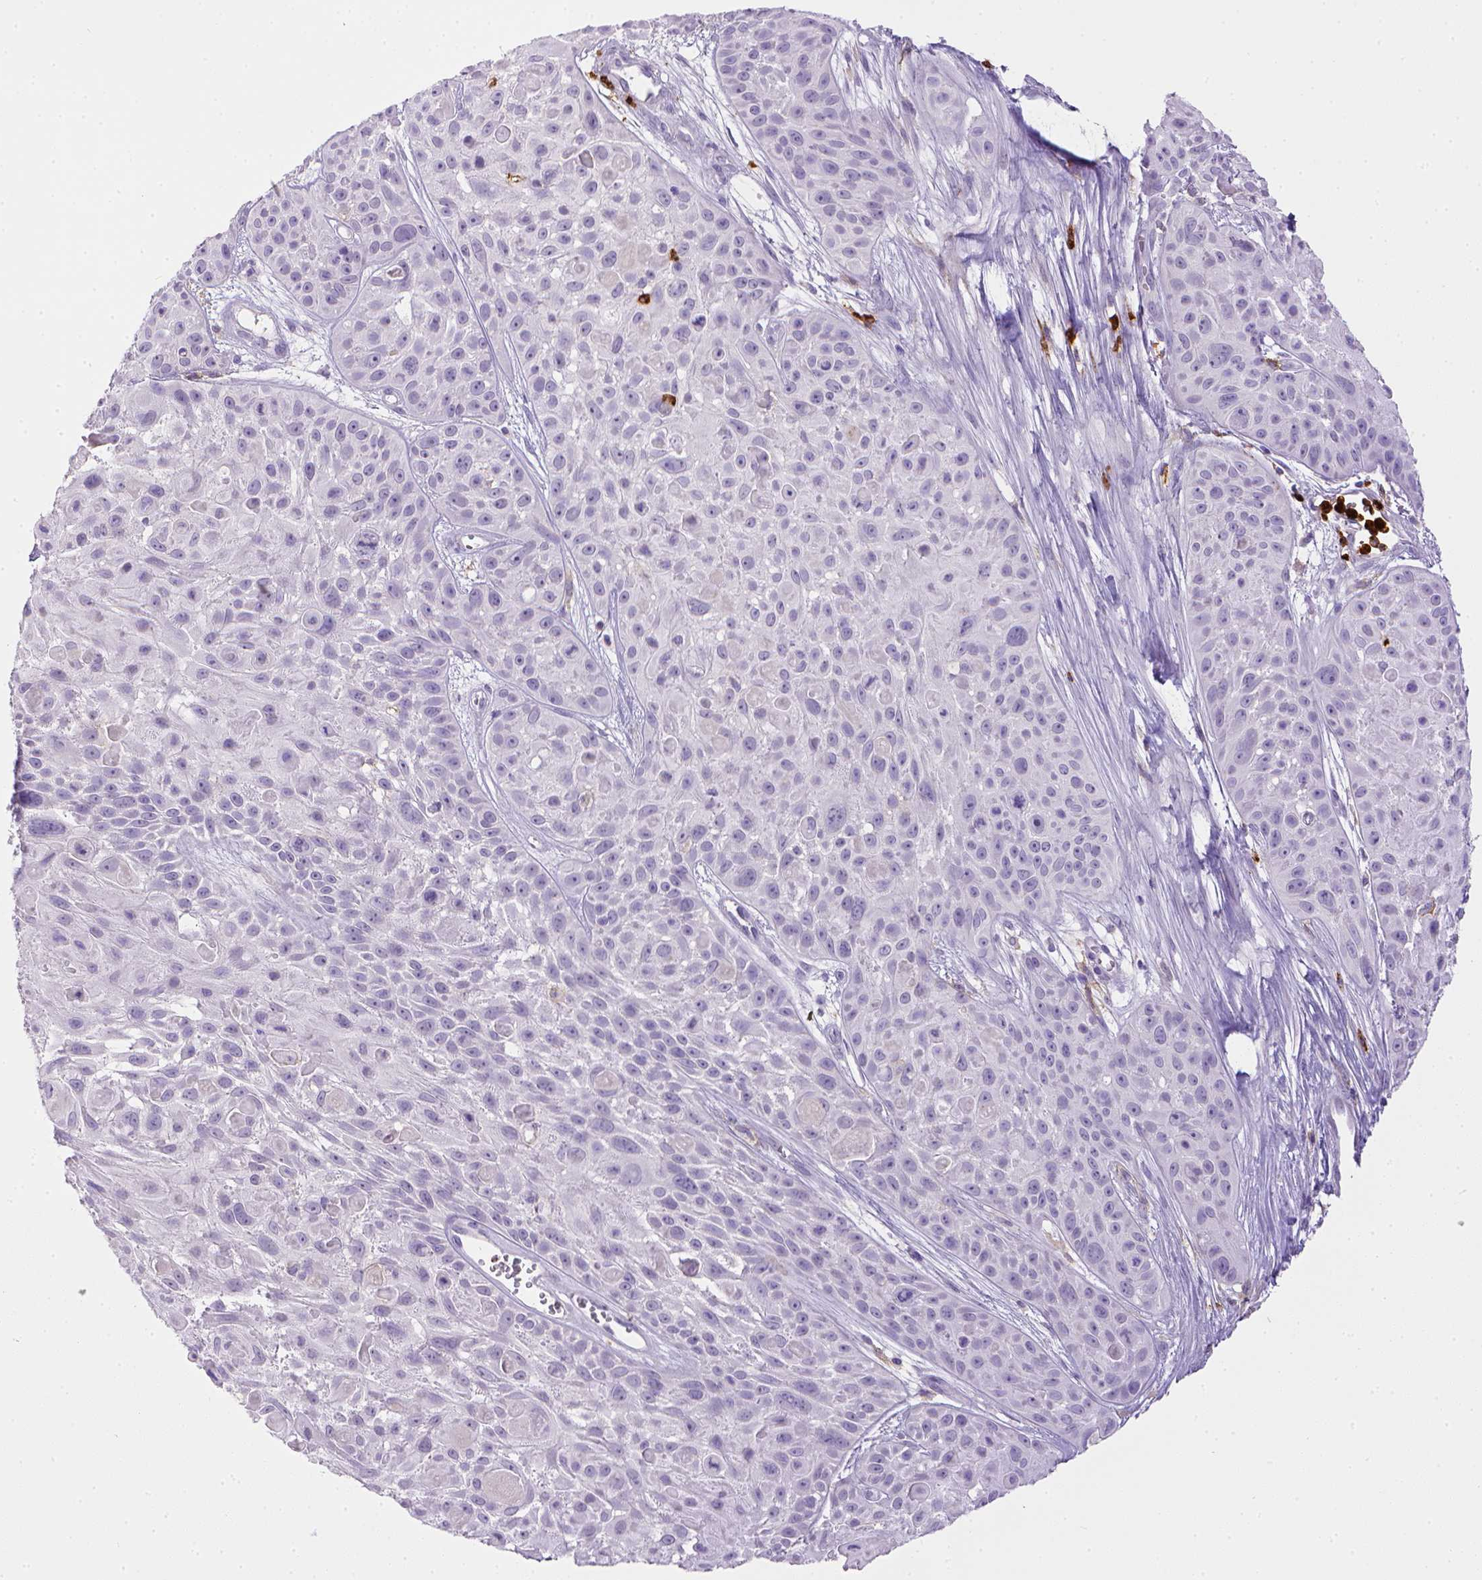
{"staining": {"intensity": "negative", "quantity": "none", "location": "none"}, "tissue": "skin cancer", "cell_type": "Tumor cells", "image_type": "cancer", "snomed": [{"axis": "morphology", "description": "Squamous cell carcinoma, NOS"}, {"axis": "topography", "description": "Skin"}, {"axis": "topography", "description": "Anal"}], "caption": "Human skin cancer (squamous cell carcinoma) stained for a protein using immunohistochemistry displays no positivity in tumor cells.", "gene": "ITGAM", "patient": {"sex": "female", "age": 75}}